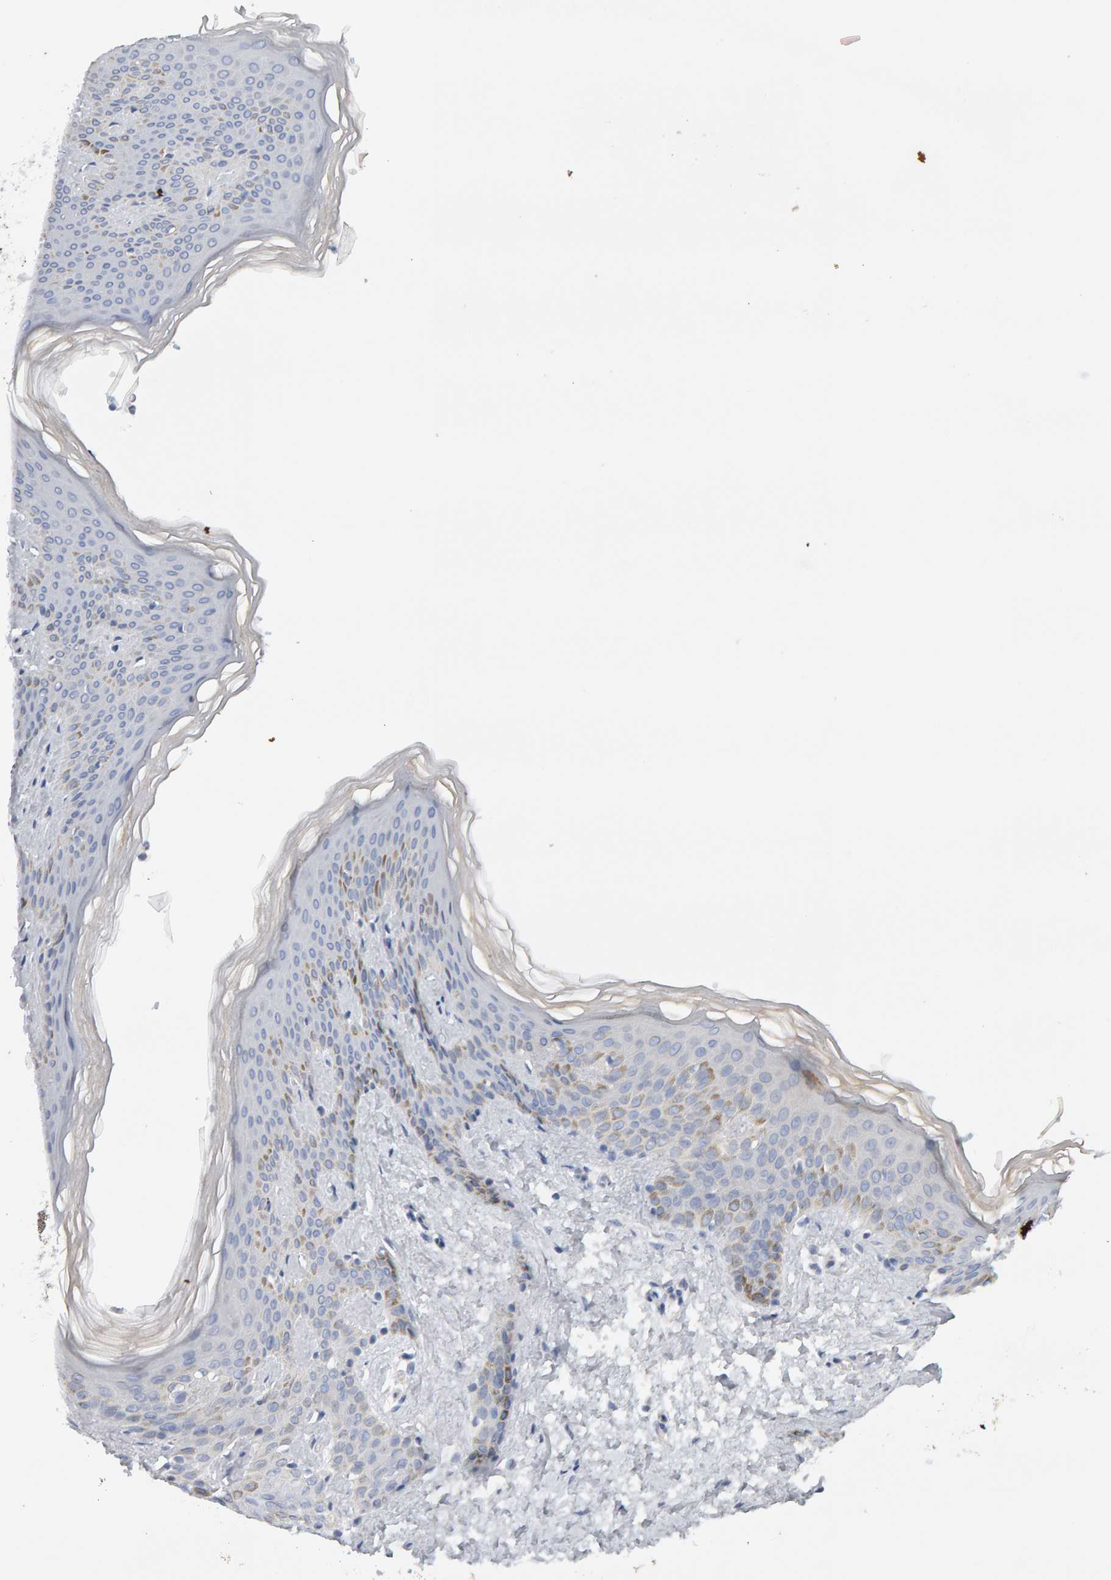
{"staining": {"intensity": "negative", "quantity": "none", "location": "none"}, "tissue": "skin", "cell_type": "Fibroblasts", "image_type": "normal", "snomed": [{"axis": "morphology", "description": "Normal tissue, NOS"}, {"axis": "morphology", "description": "Neoplasm, benign, NOS"}, {"axis": "topography", "description": "Skin"}, {"axis": "topography", "description": "Soft tissue"}], "caption": "An immunohistochemistry micrograph of benign skin is shown. There is no staining in fibroblasts of skin. (DAB IHC with hematoxylin counter stain).", "gene": "PPP1R16A", "patient": {"sex": "male", "age": 26}}